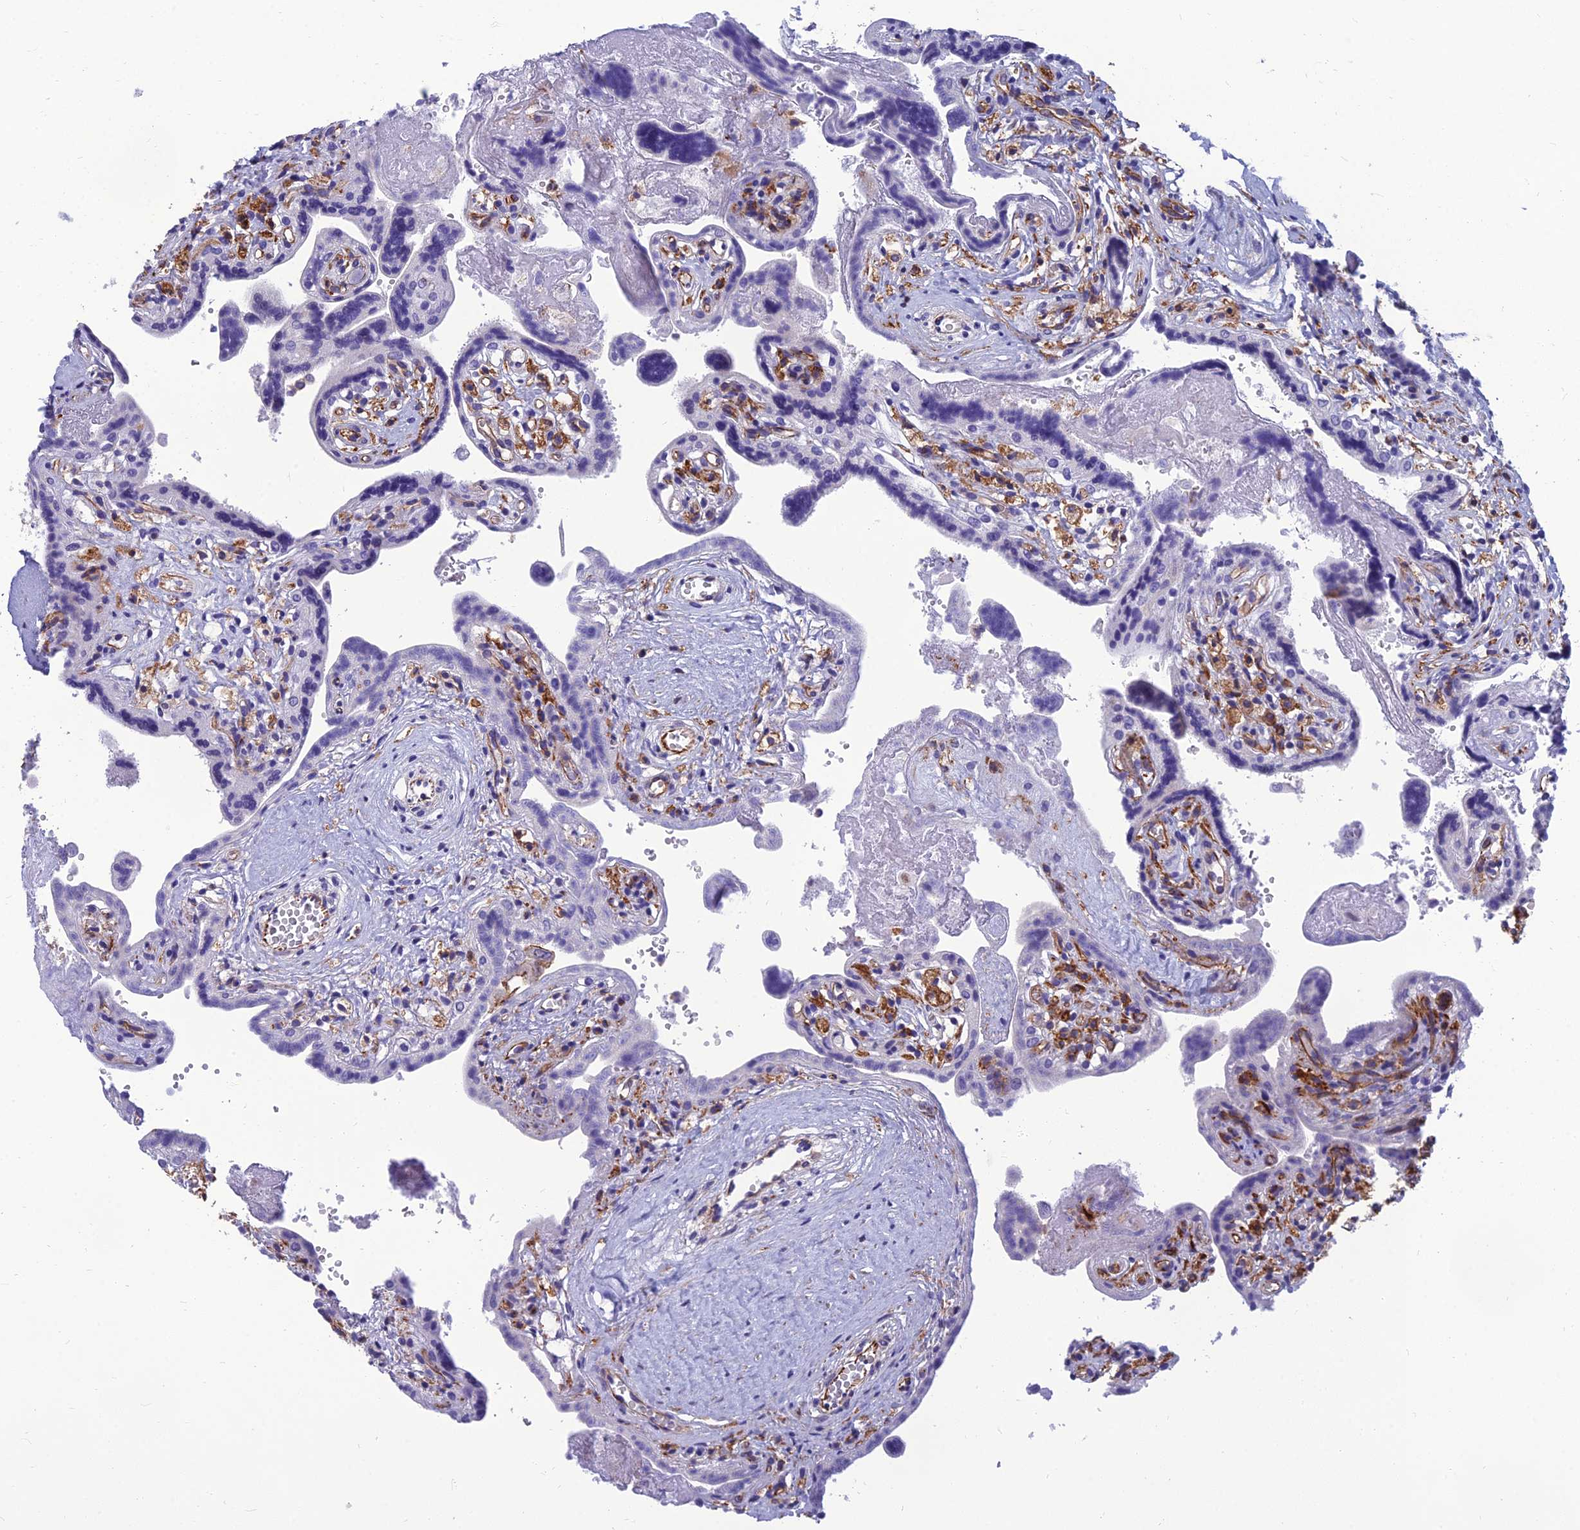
{"staining": {"intensity": "moderate", "quantity": "<25%", "location": "cytoplasmic/membranous,nuclear"}, "tissue": "placenta", "cell_type": "Decidual cells", "image_type": "normal", "snomed": [{"axis": "morphology", "description": "Normal tissue, NOS"}, {"axis": "topography", "description": "Placenta"}], "caption": "Immunohistochemistry (DAB (3,3'-diaminobenzidine)) staining of benign placenta shows moderate cytoplasmic/membranous,nuclear protein staining in about <25% of decidual cells. Immunohistochemistry (ihc) stains the protein of interest in brown and the nuclei are stained blue.", "gene": "PPP1R18", "patient": {"sex": "female", "age": 37}}